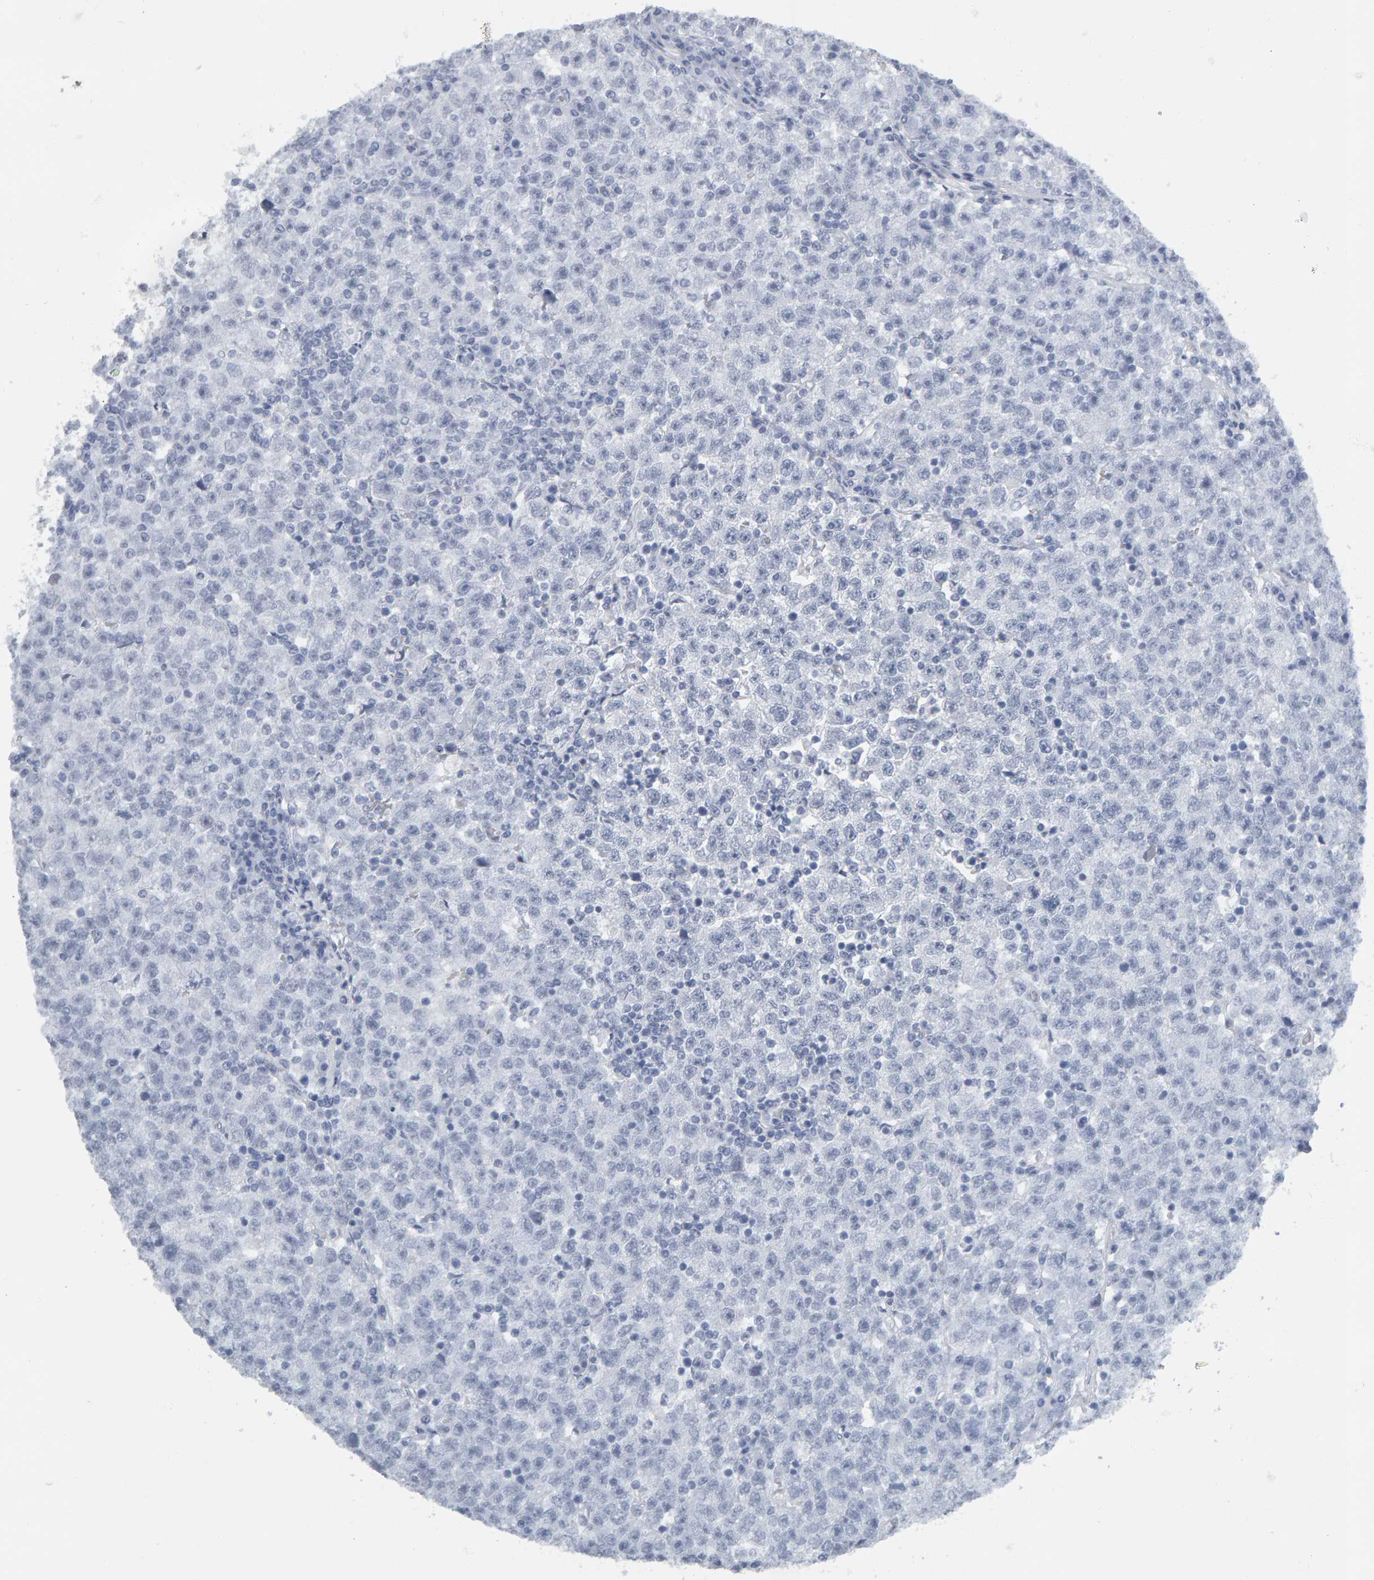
{"staining": {"intensity": "negative", "quantity": "none", "location": "none"}, "tissue": "testis cancer", "cell_type": "Tumor cells", "image_type": "cancer", "snomed": [{"axis": "morphology", "description": "Seminoma, NOS"}, {"axis": "topography", "description": "Testis"}], "caption": "The micrograph shows no significant expression in tumor cells of testis cancer (seminoma).", "gene": "SPACA3", "patient": {"sex": "male", "age": 22}}